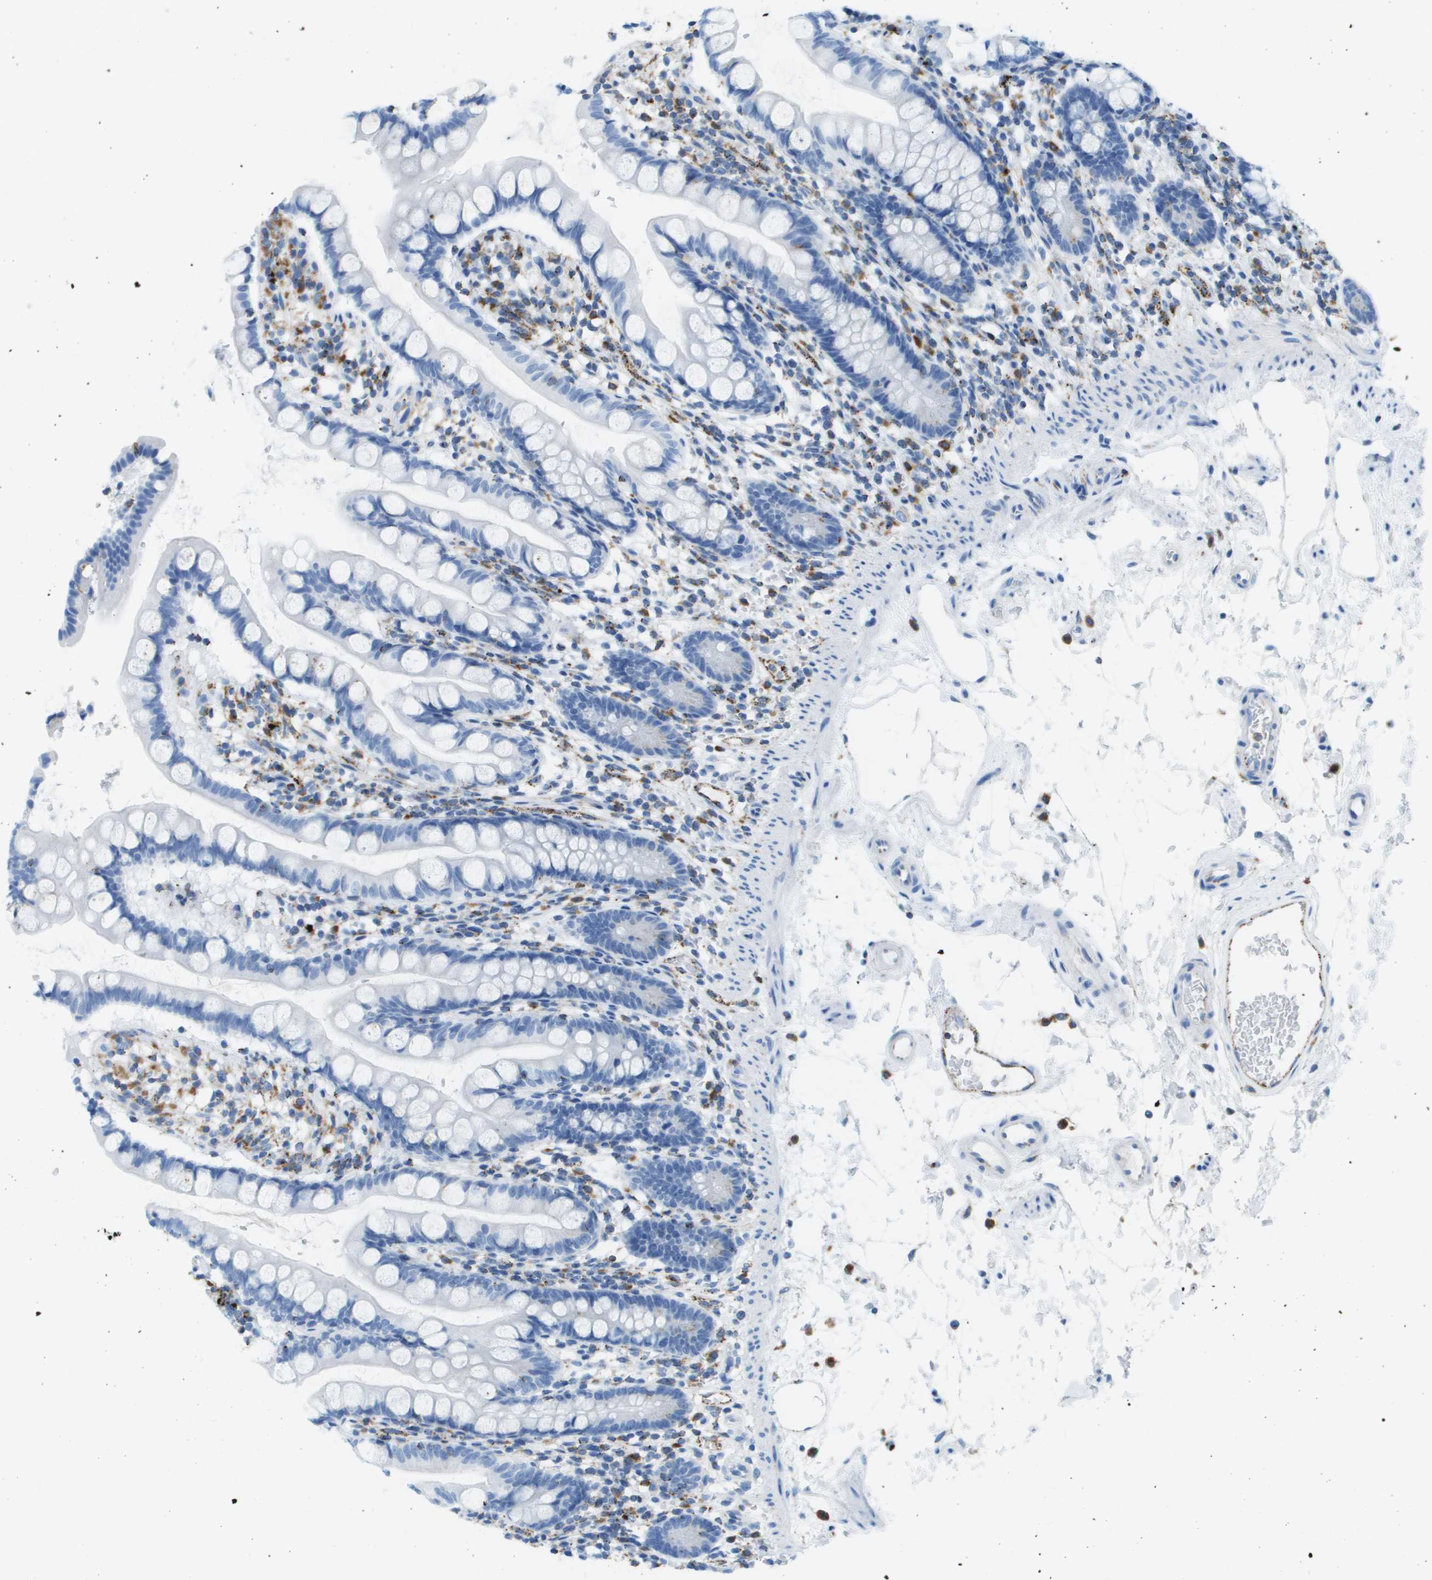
{"staining": {"intensity": "negative", "quantity": "none", "location": "none"}, "tissue": "small intestine", "cell_type": "Glandular cells", "image_type": "normal", "snomed": [{"axis": "morphology", "description": "Normal tissue, NOS"}, {"axis": "topography", "description": "Small intestine"}], "caption": "IHC histopathology image of normal small intestine stained for a protein (brown), which exhibits no expression in glandular cells.", "gene": "PRCP", "patient": {"sex": "female", "age": 84}}